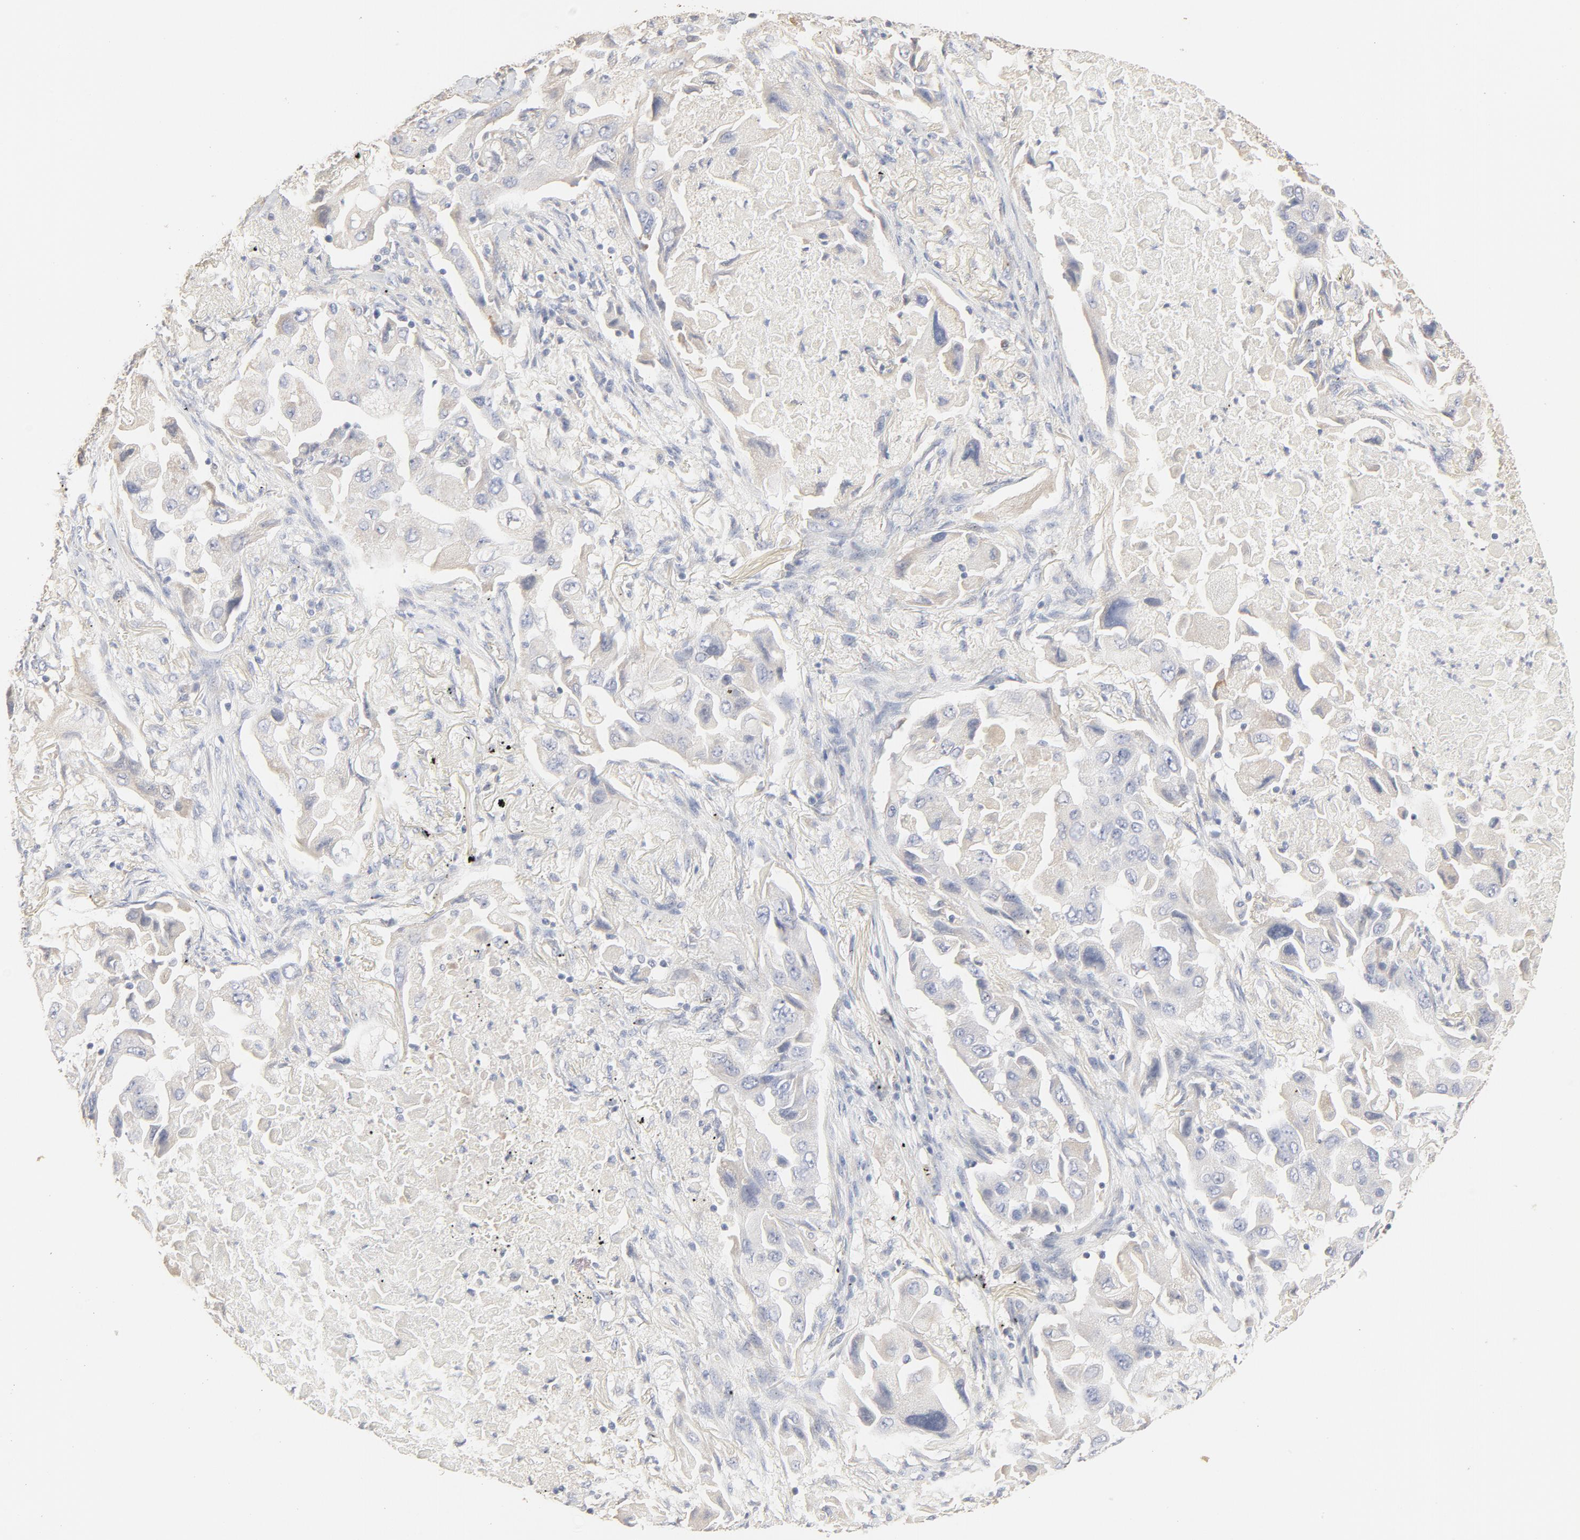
{"staining": {"intensity": "negative", "quantity": "none", "location": "none"}, "tissue": "lung cancer", "cell_type": "Tumor cells", "image_type": "cancer", "snomed": [{"axis": "morphology", "description": "Adenocarcinoma, NOS"}, {"axis": "topography", "description": "Lung"}], "caption": "Human lung adenocarcinoma stained for a protein using immunohistochemistry (IHC) displays no staining in tumor cells.", "gene": "FCGBP", "patient": {"sex": "female", "age": 65}}